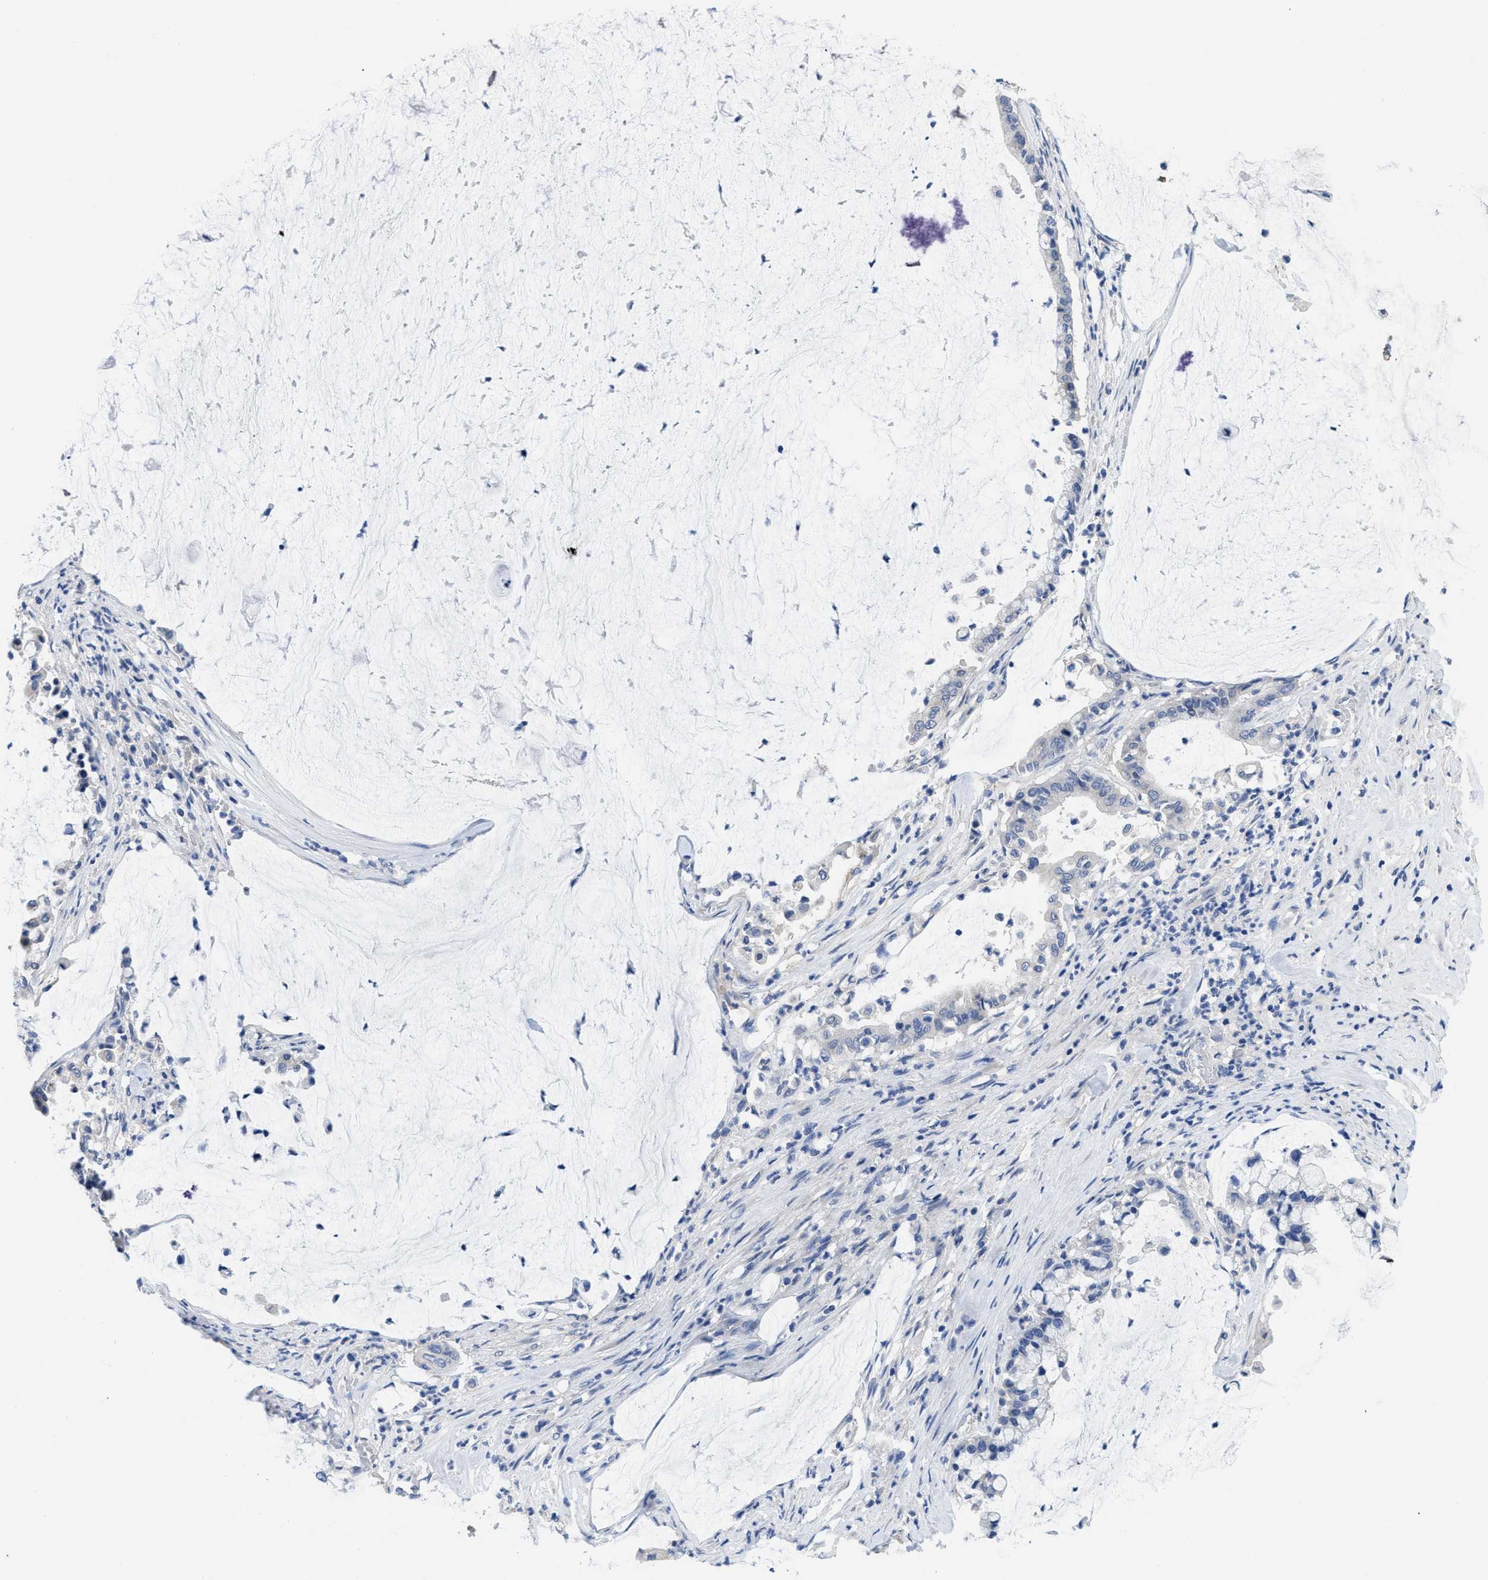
{"staining": {"intensity": "negative", "quantity": "none", "location": "none"}, "tissue": "pancreatic cancer", "cell_type": "Tumor cells", "image_type": "cancer", "snomed": [{"axis": "morphology", "description": "Adenocarcinoma, NOS"}, {"axis": "topography", "description": "Pancreas"}], "caption": "Pancreatic cancer stained for a protein using IHC reveals no staining tumor cells.", "gene": "CA9", "patient": {"sex": "male", "age": 41}}